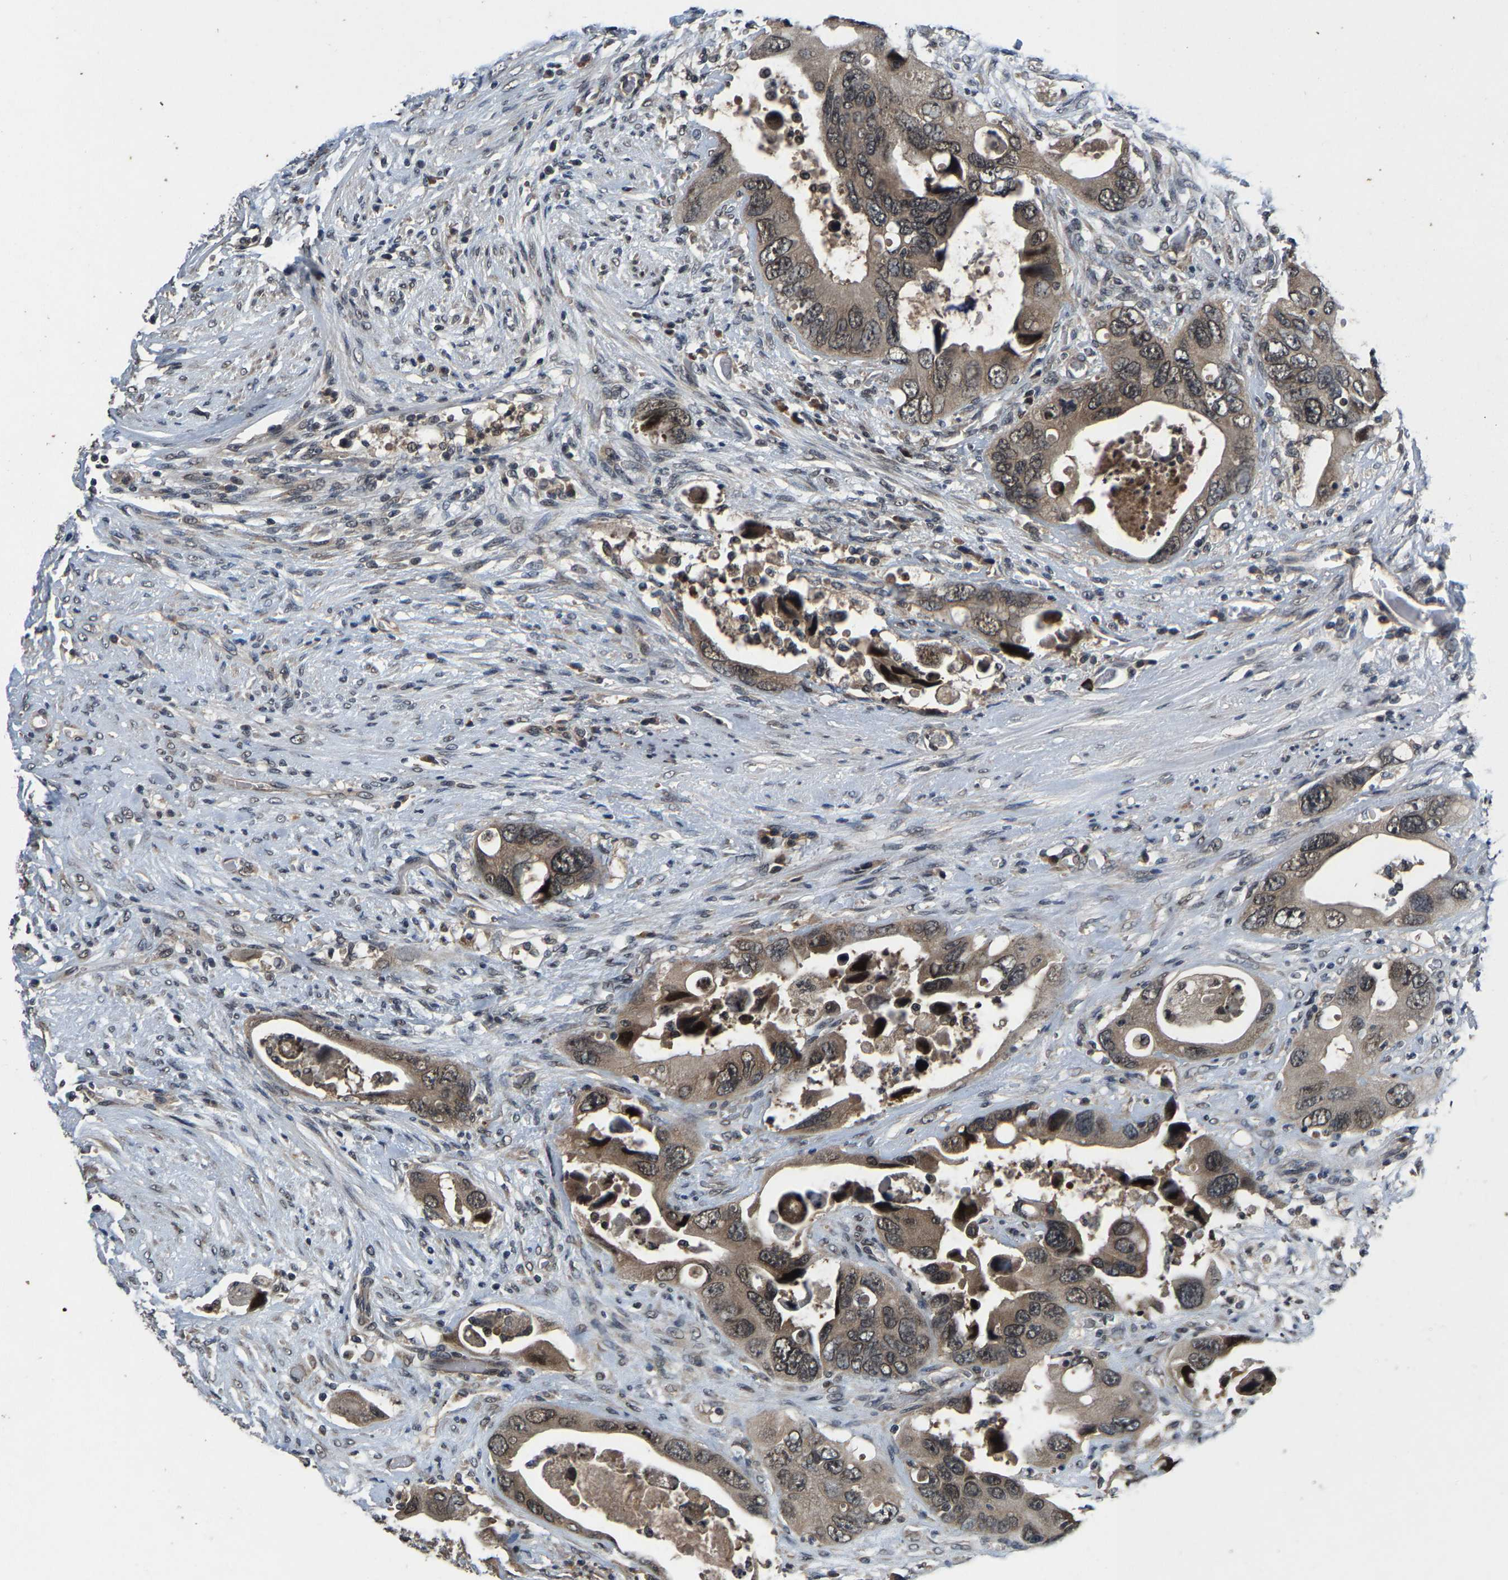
{"staining": {"intensity": "weak", "quantity": ">75%", "location": "cytoplasmic/membranous,nuclear"}, "tissue": "colorectal cancer", "cell_type": "Tumor cells", "image_type": "cancer", "snomed": [{"axis": "morphology", "description": "Adenocarcinoma, NOS"}, {"axis": "topography", "description": "Rectum"}], "caption": "A micrograph of human colorectal cancer (adenocarcinoma) stained for a protein reveals weak cytoplasmic/membranous and nuclear brown staining in tumor cells.", "gene": "HUWE1", "patient": {"sex": "male", "age": 70}}